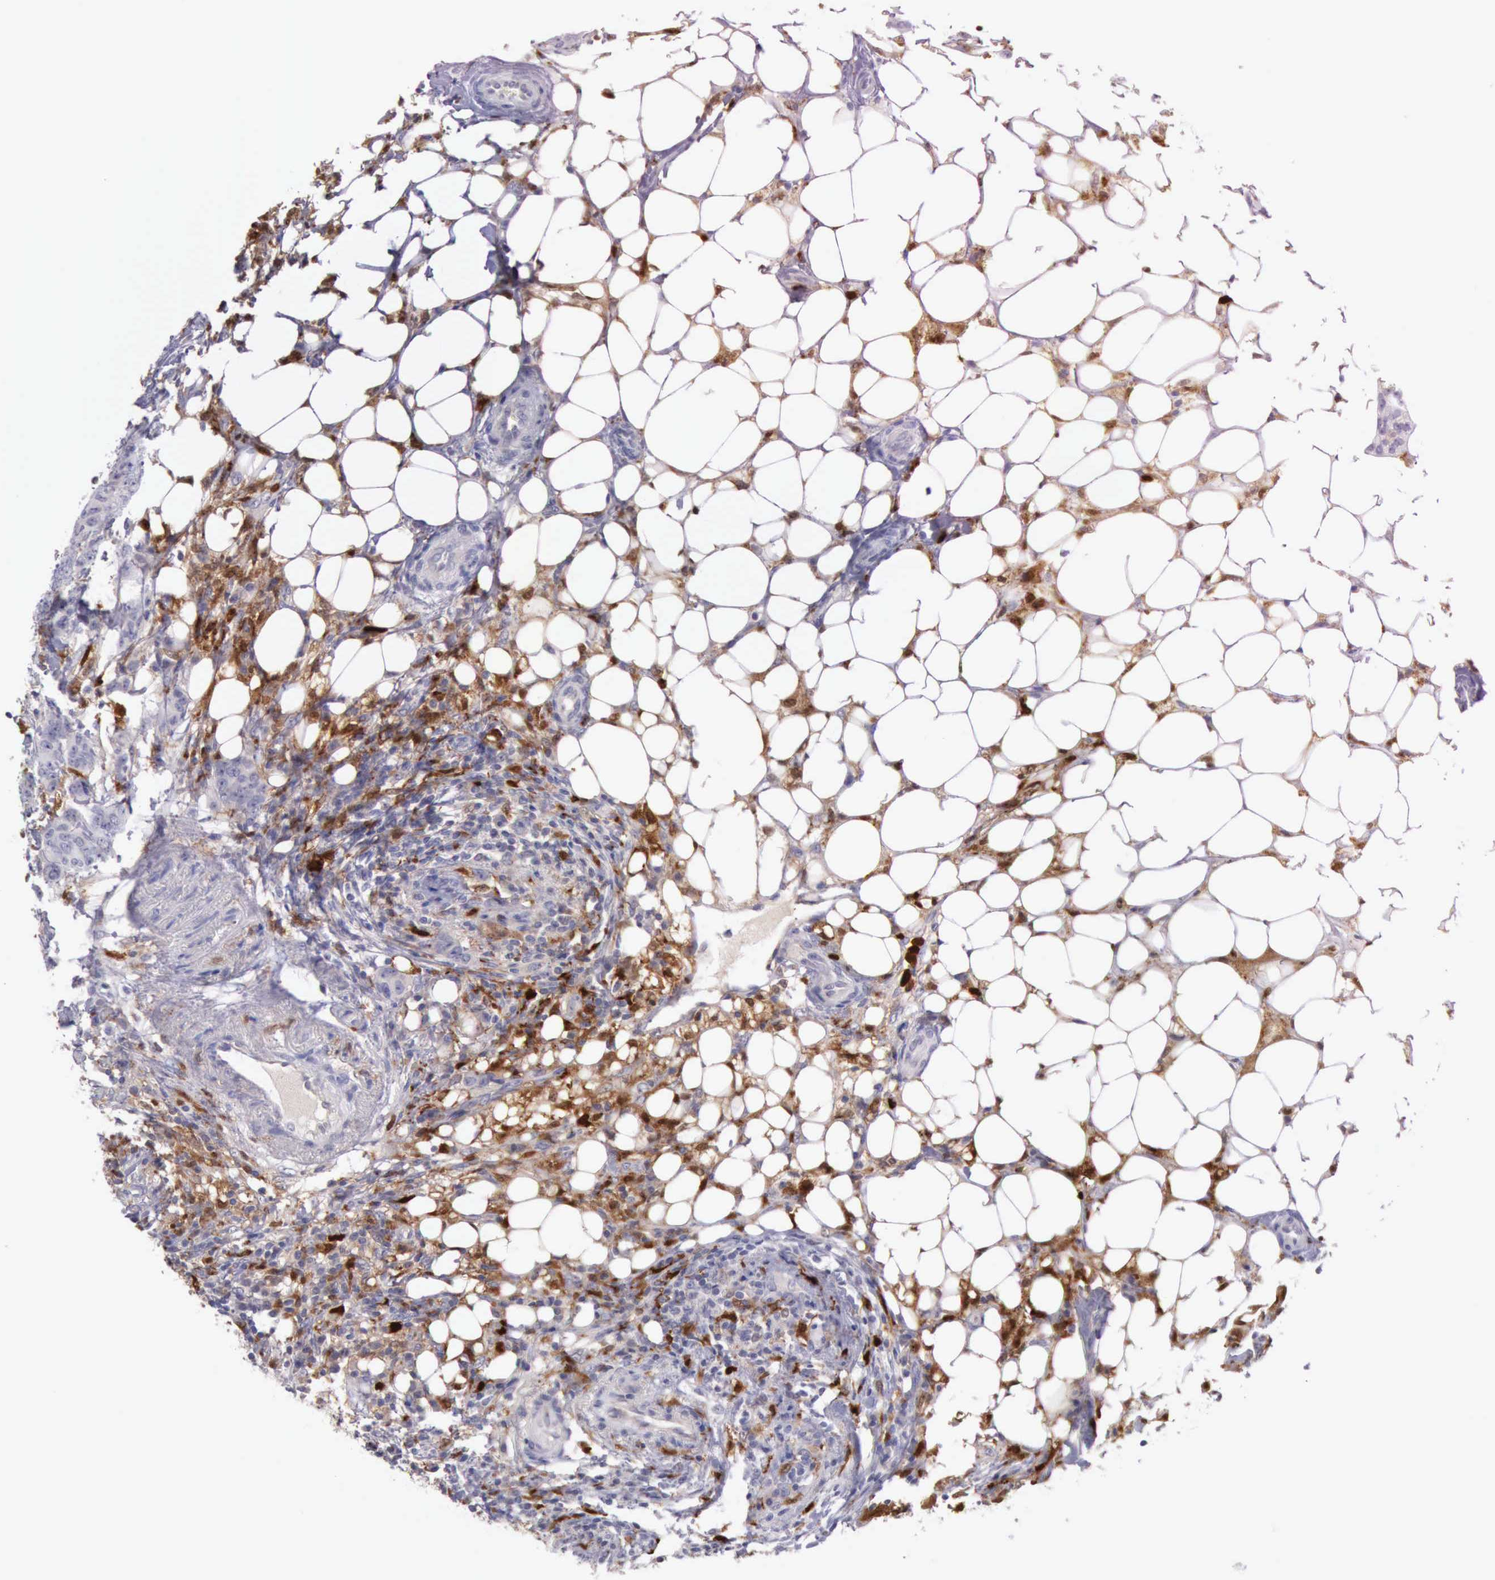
{"staining": {"intensity": "negative", "quantity": "none", "location": "none"}, "tissue": "breast cancer", "cell_type": "Tumor cells", "image_type": "cancer", "snomed": [{"axis": "morphology", "description": "Duct carcinoma"}, {"axis": "topography", "description": "Breast"}], "caption": "An IHC micrograph of breast cancer is shown. There is no staining in tumor cells of breast cancer. (Immunohistochemistry, brightfield microscopy, high magnification).", "gene": "CSTA", "patient": {"sex": "female", "age": 40}}